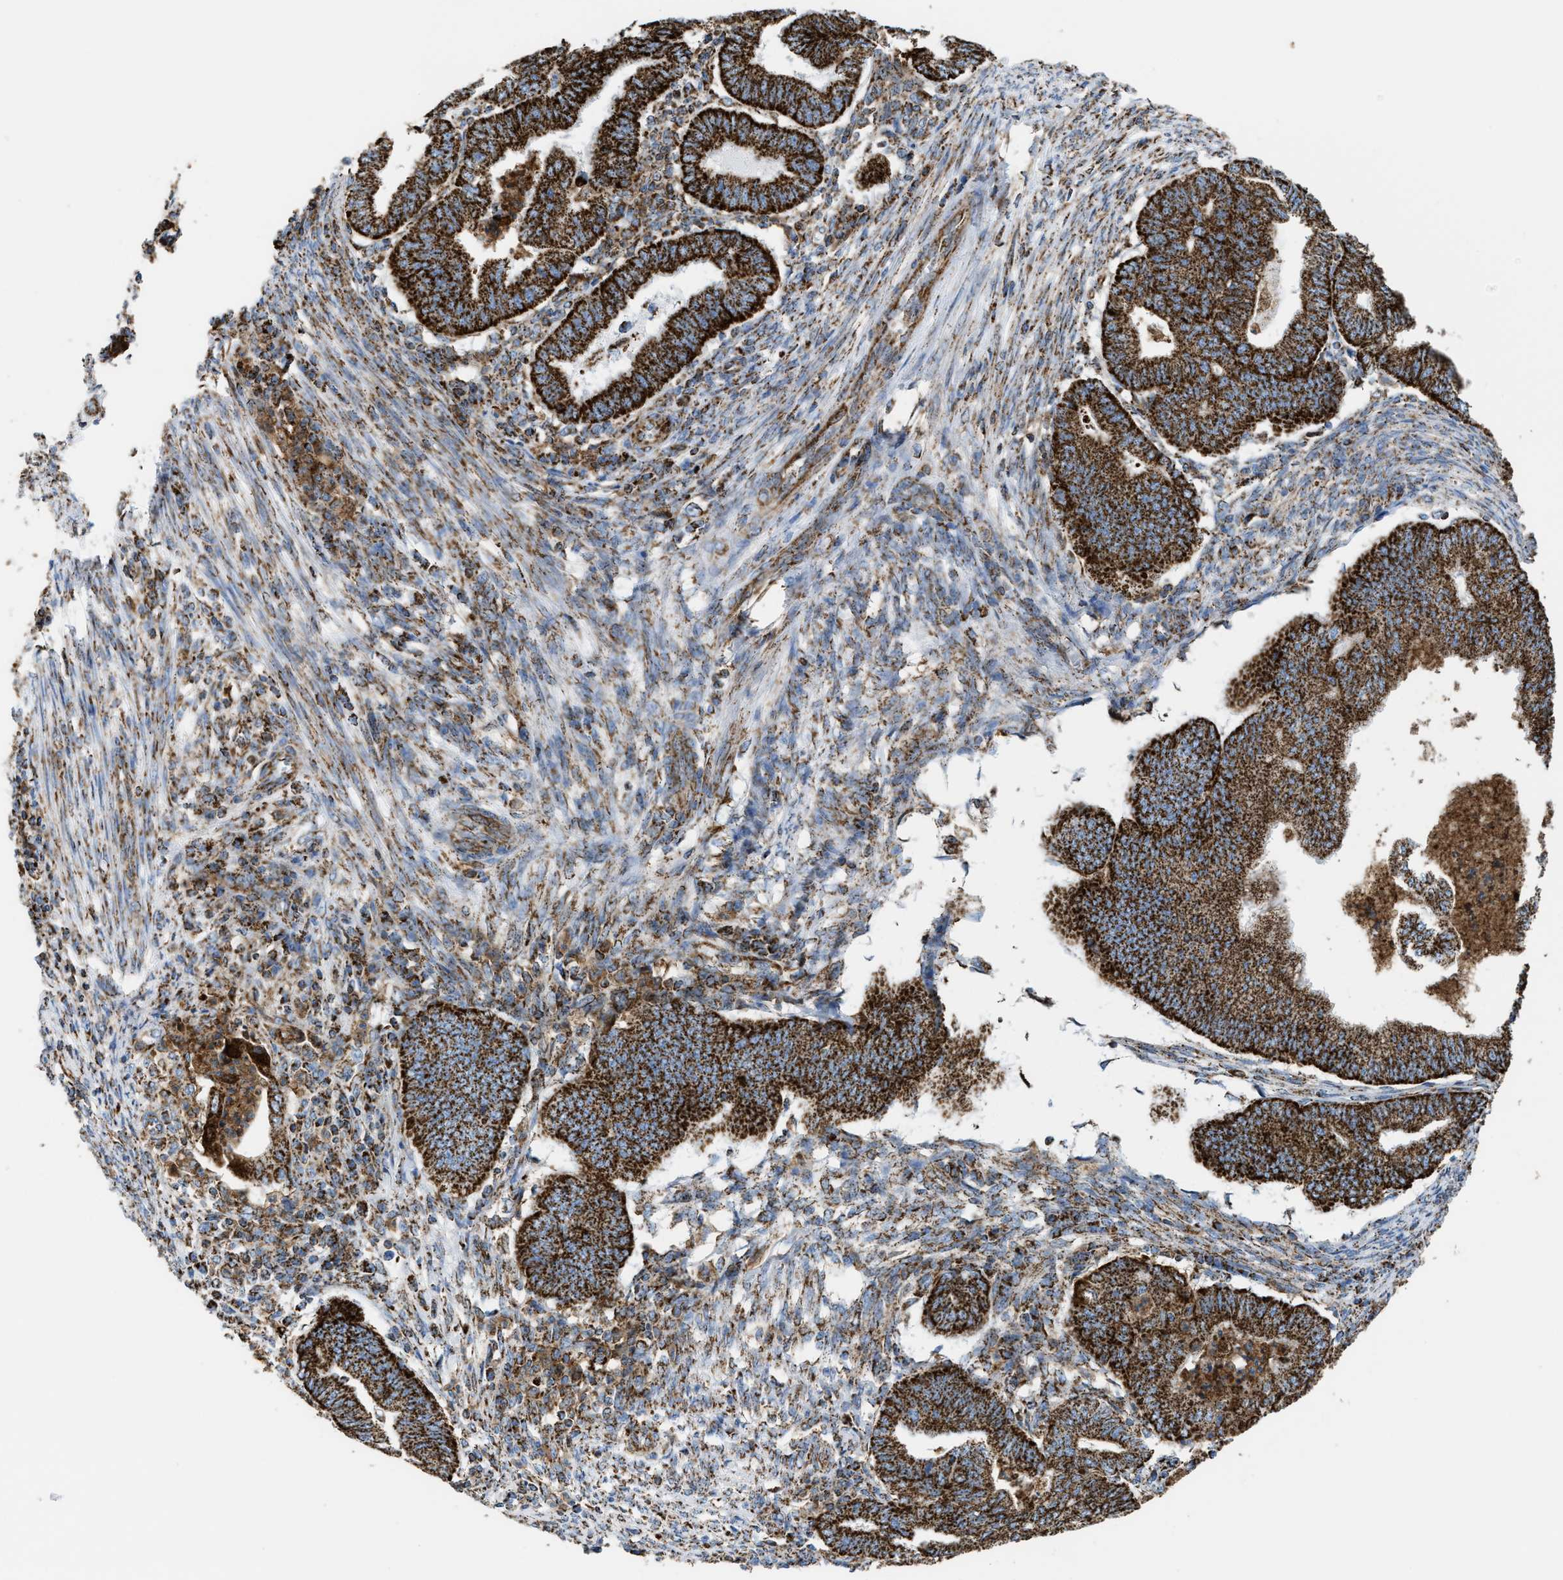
{"staining": {"intensity": "strong", "quantity": ">75%", "location": "cytoplasmic/membranous"}, "tissue": "endometrial cancer", "cell_type": "Tumor cells", "image_type": "cancer", "snomed": [{"axis": "morphology", "description": "Polyp, NOS"}, {"axis": "morphology", "description": "Adenocarcinoma, NOS"}, {"axis": "morphology", "description": "Adenoma, NOS"}, {"axis": "topography", "description": "Endometrium"}], "caption": "Immunohistochemistry (IHC) micrograph of neoplastic tissue: endometrial adenocarcinoma stained using IHC demonstrates high levels of strong protein expression localized specifically in the cytoplasmic/membranous of tumor cells, appearing as a cytoplasmic/membranous brown color.", "gene": "ECHS1", "patient": {"sex": "female", "age": 79}}